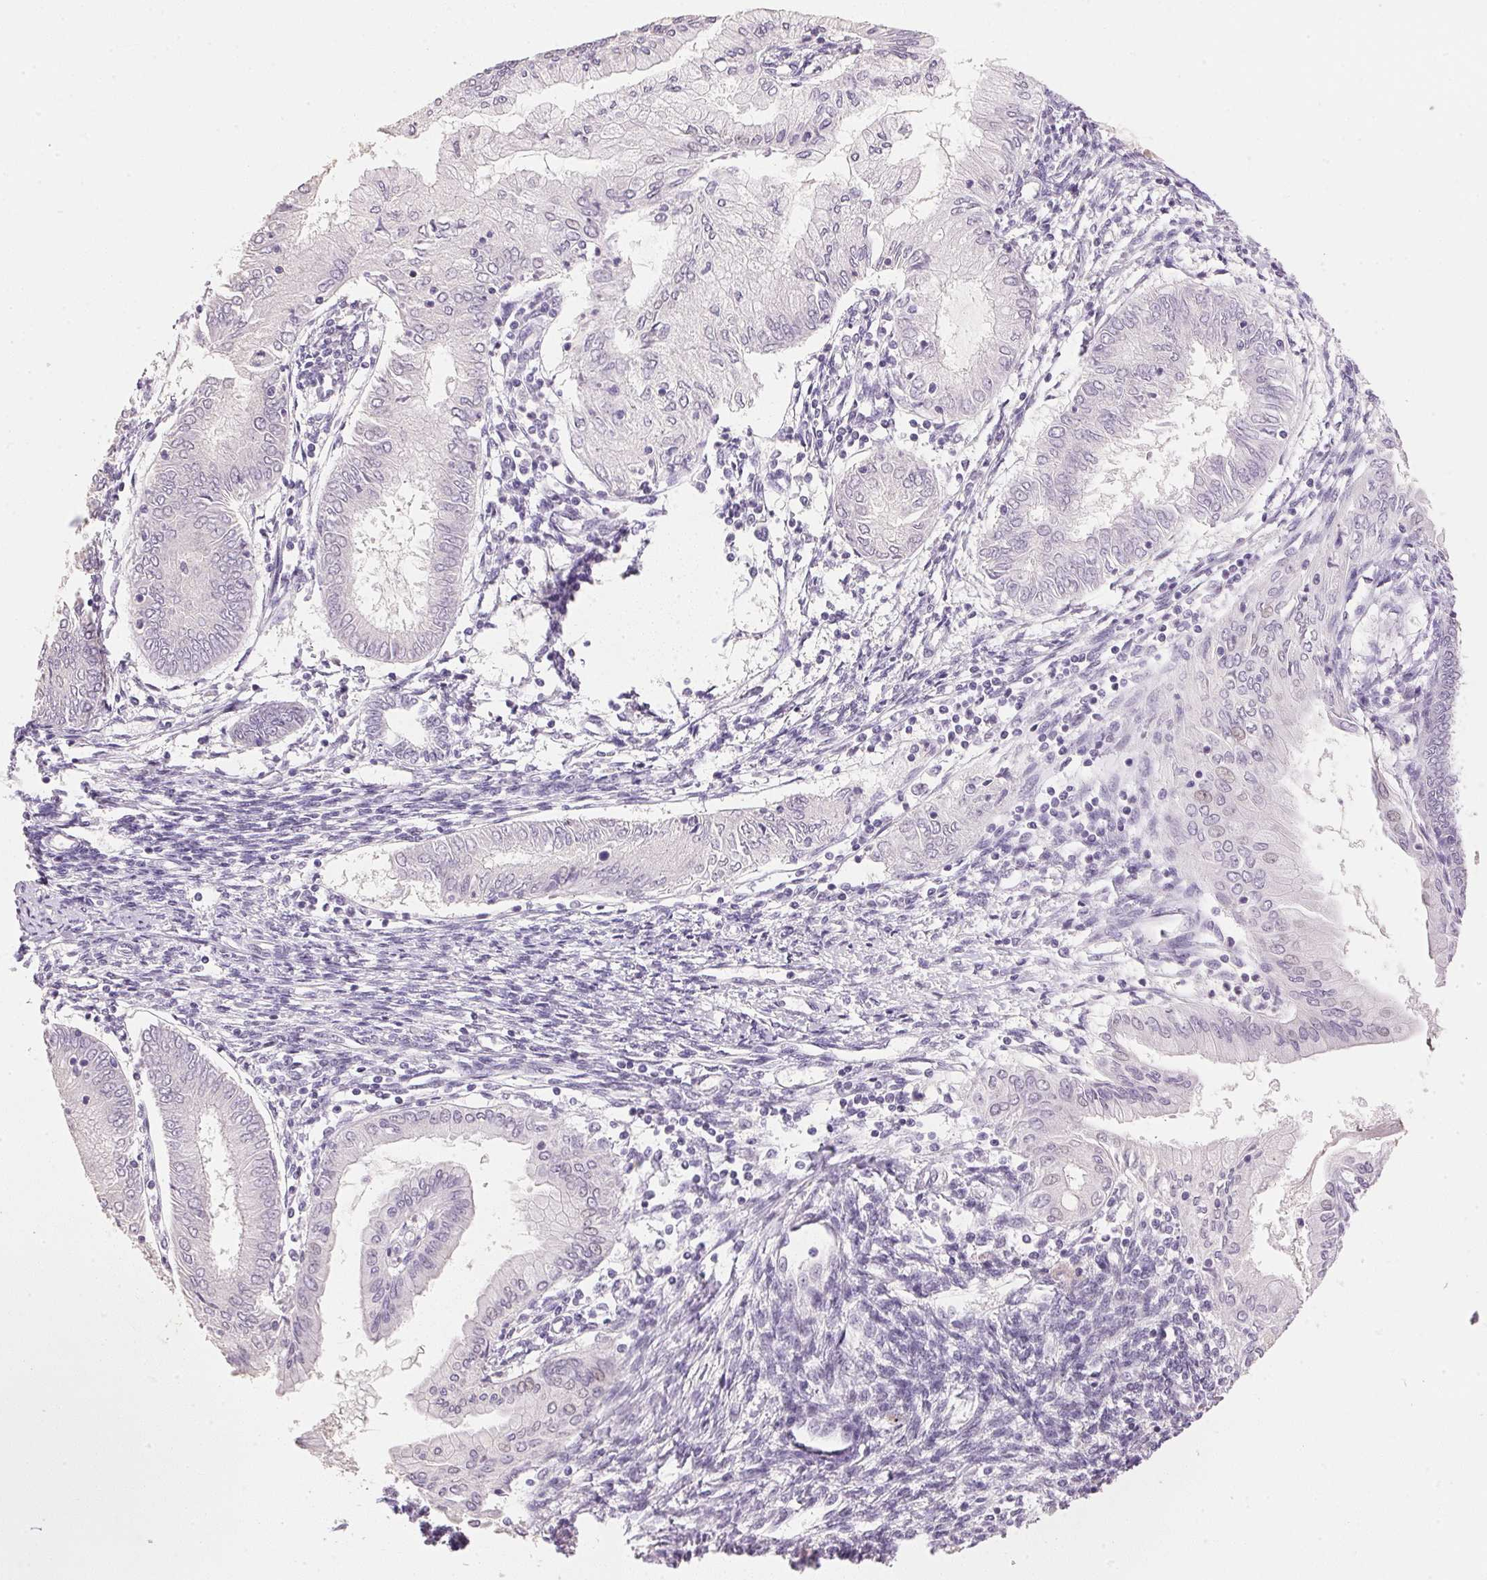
{"staining": {"intensity": "negative", "quantity": "none", "location": "none"}, "tissue": "endometrial cancer", "cell_type": "Tumor cells", "image_type": "cancer", "snomed": [{"axis": "morphology", "description": "Adenocarcinoma, NOS"}, {"axis": "topography", "description": "Endometrium"}], "caption": "Immunohistochemical staining of human adenocarcinoma (endometrial) exhibits no significant positivity in tumor cells. Brightfield microscopy of IHC stained with DAB (3,3'-diaminobenzidine) (brown) and hematoxylin (blue), captured at high magnification.", "gene": "IGFBP1", "patient": {"sex": "female", "age": 68}}